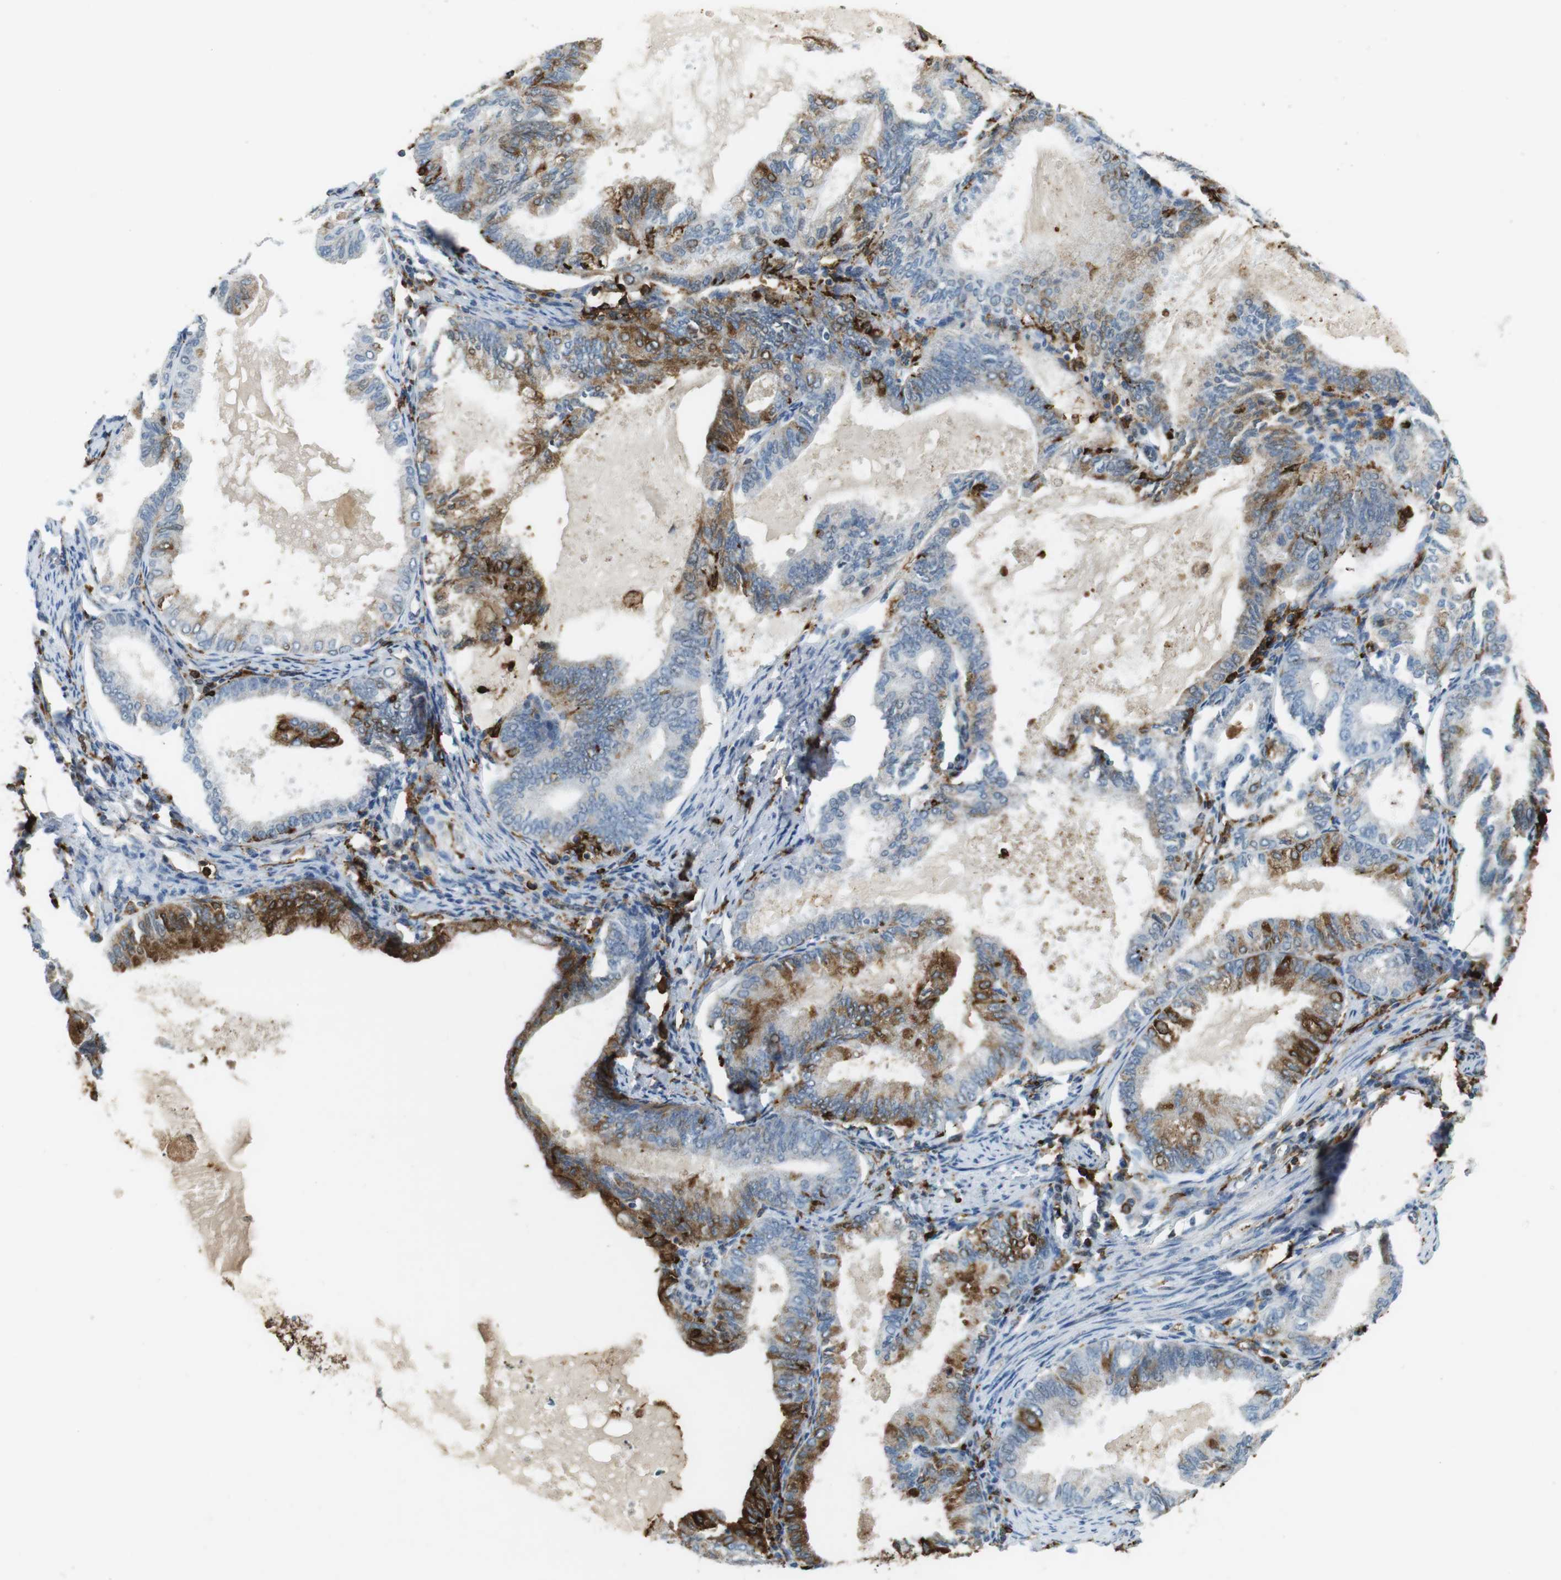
{"staining": {"intensity": "negative", "quantity": "none", "location": "none"}, "tissue": "endometrial cancer", "cell_type": "Tumor cells", "image_type": "cancer", "snomed": [{"axis": "morphology", "description": "Adenocarcinoma, NOS"}, {"axis": "topography", "description": "Endometrium"}], "caption": "An image of endometrial adenocarcinoma stained for a protein demonstrates no brown staining in tumor cells.", "gene": "HLA-DRA", "patient": {"sex": "female", "age": 86}}